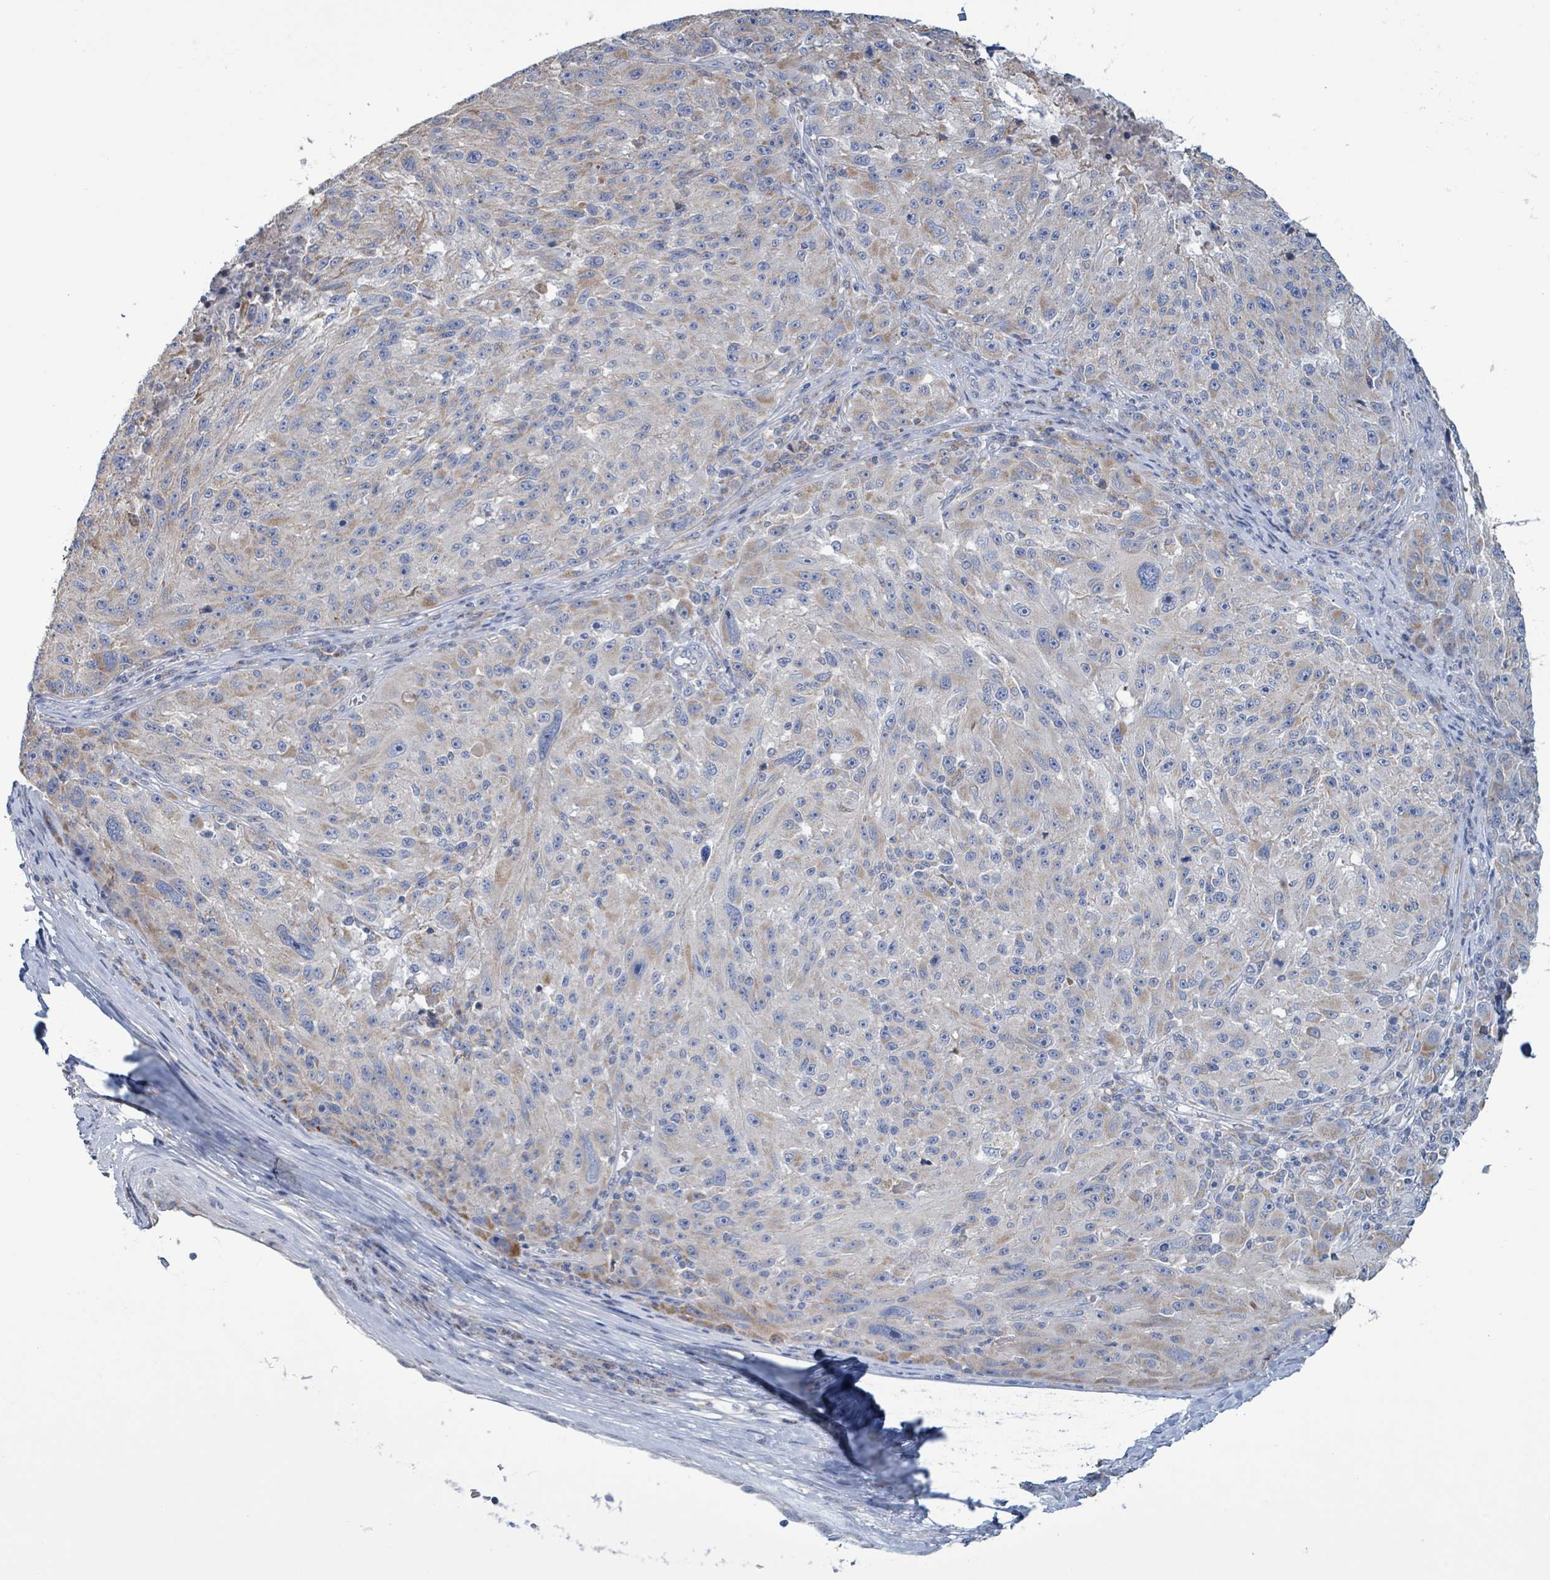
{"staining": {"intensity": "moderate", "quantity": "<25%", "location": "cytoplasmic/membranous"}, "tissue": "melanoma", "cell_type": "Tumor cells", "image_type": "cancer", "snomed": [{"axis": "morphology", "description": "Malignant melanoma, NOS"}, {"axis": "topography", "description": "Skin"}], "caption": "Melanoma tissue shows moderate cytoplasmic/membranous expression in approximately <25% of tumor cells", "gene": "AKR1C4", "patient": {"sex": "male", "age": 53}}